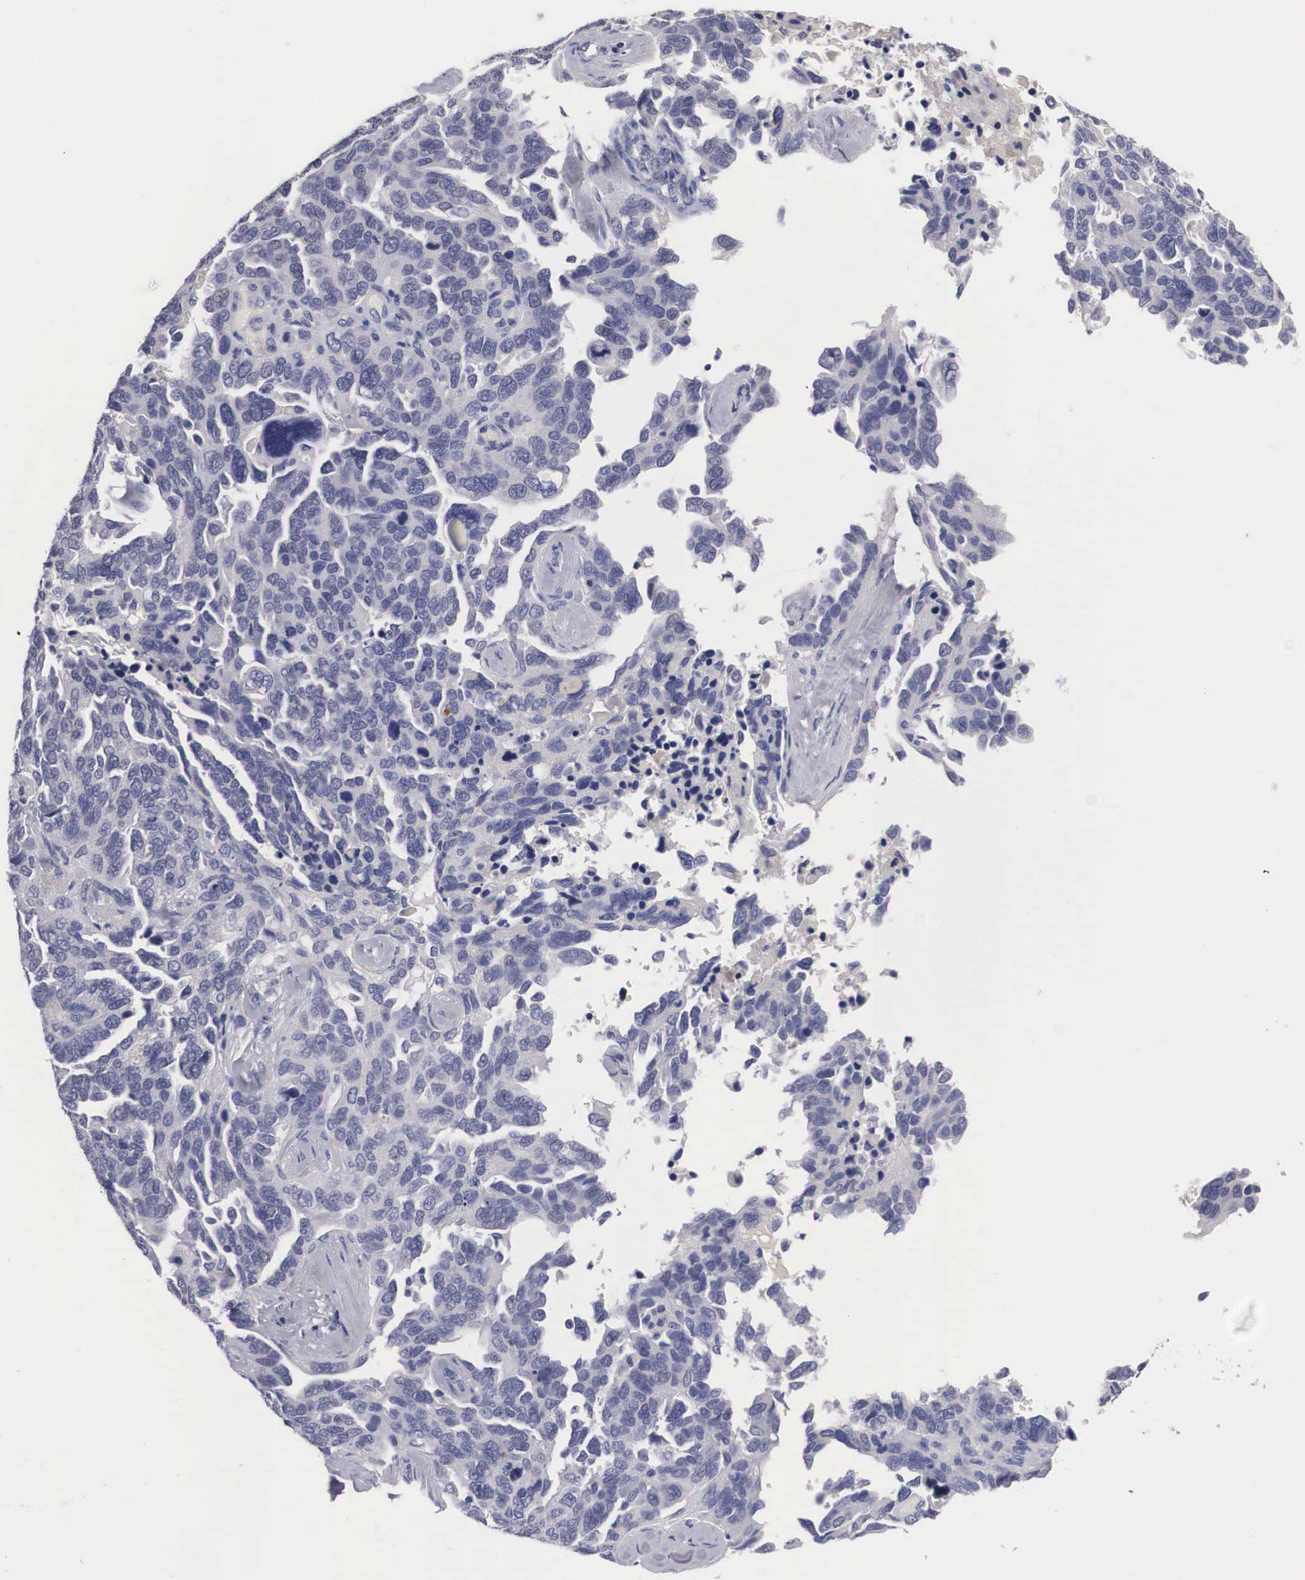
{"staining": {"intensity": "negative", "quantity": "none", "location": "none"}, "tissue": "ovarian cancer", "cell_type": "Tumor cells", "image_type": "cancer", "snomed": [{"axis": "morphology", "description": "Cystadenocarcinoma, serous, NOS"}, {"axis": "topography", "description": "Ovary"}], "caption": "Immunohistochemistry of human ovarian cancer (serous cystadenocarcinoma) shows no staining in tumor cells. (DAB IHC visualized using brightfield microscopy, high magnification).", "gene": "ABHD4", "patient": {"sex": "female", "age": 64}}